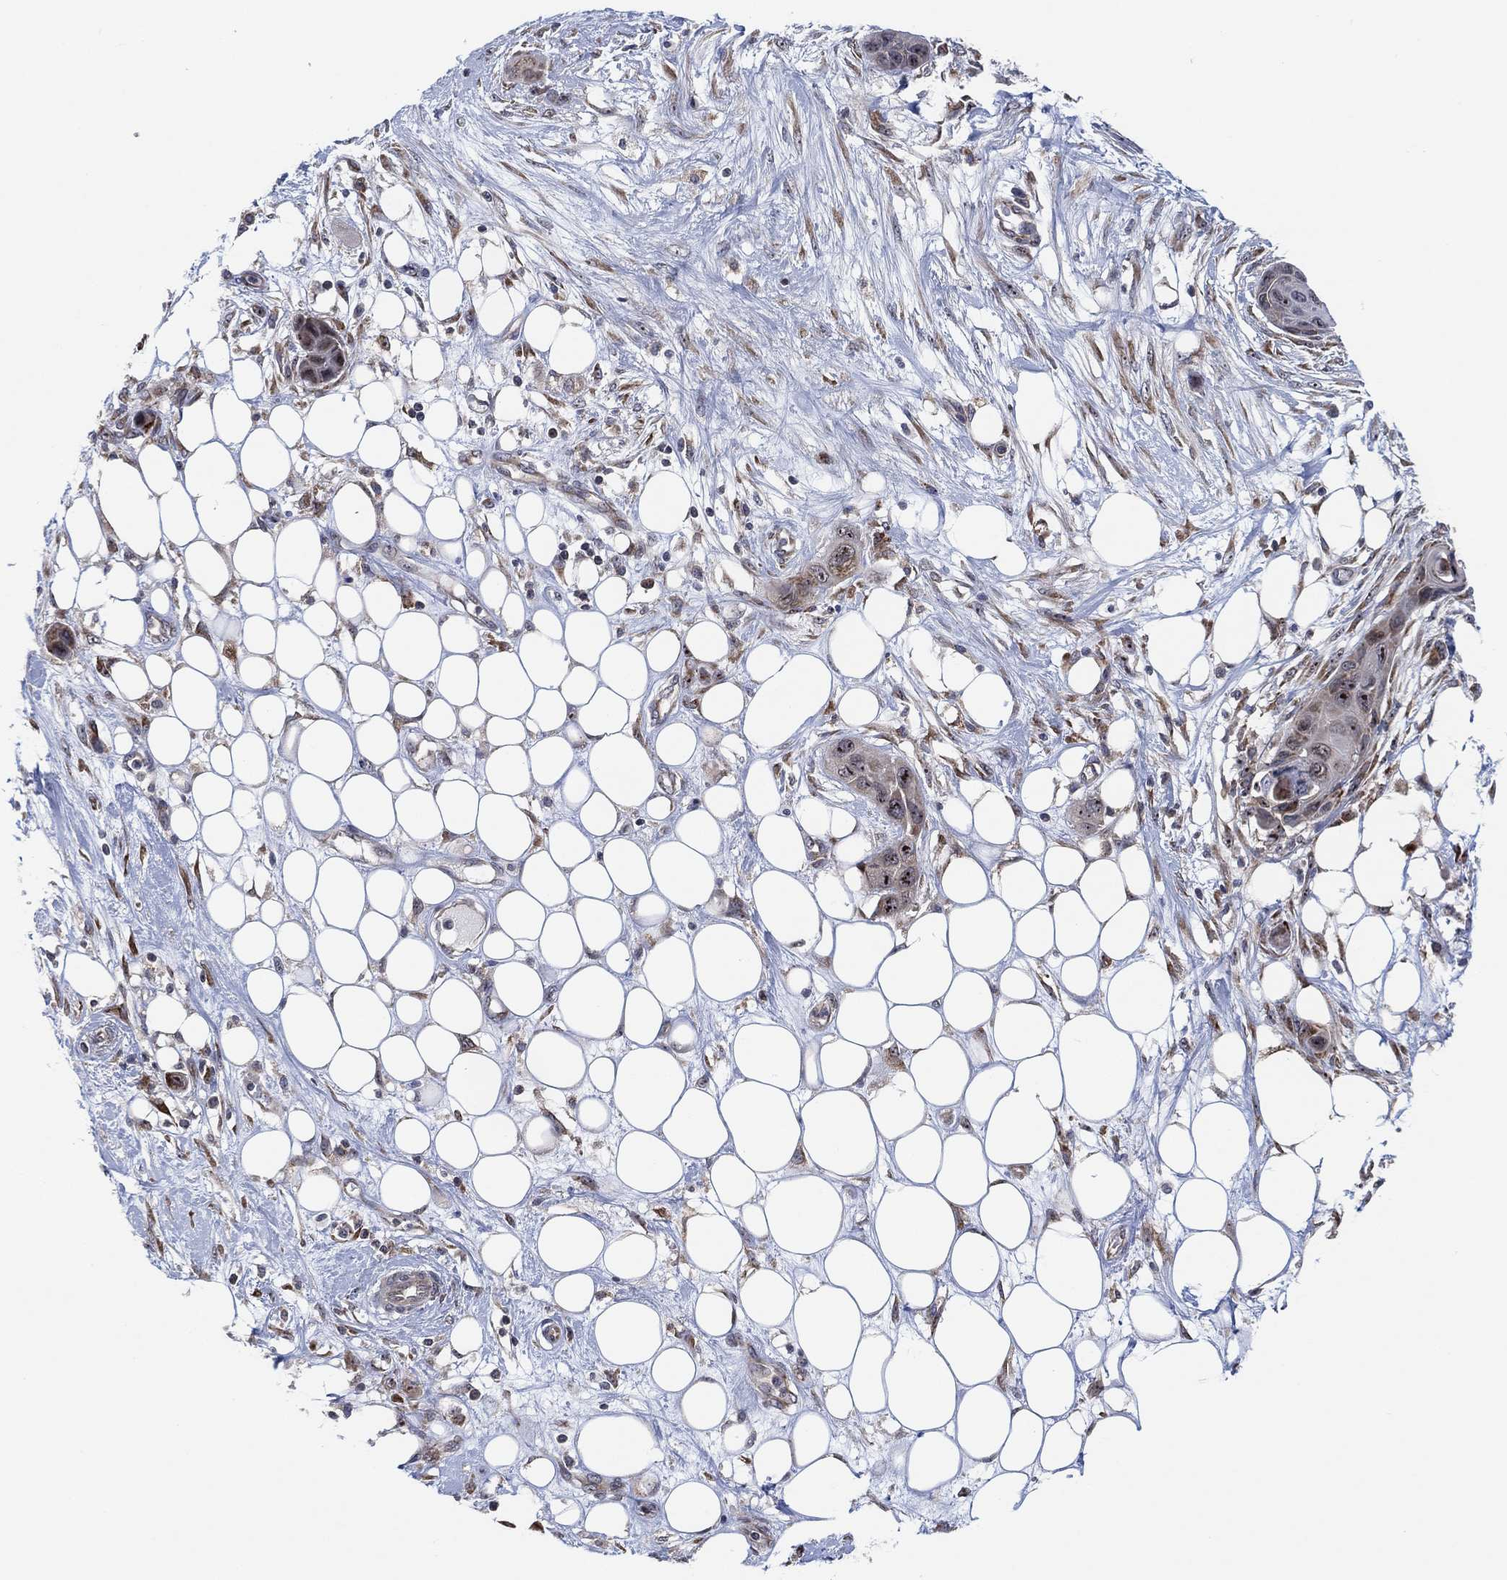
{"staining": {"intensity": "weak", "quantity": "<25%", "location": "cytoplasmic/membranous"}, "tissue": "skin cancer", "cell_type": "Tumor cells", "image_type": "cancer", "snomed": [{"axis": "morphology", "description": "Squamous cell carcinoma, NOS"}, {"axis": "topography", "description": "Skin"}], "caption": "Skin cancer was stained to show a protein in brown. There is no significant expression in tumor cells. (Brightfield microscopy of DAB (3,3'-diaminobenzidine) IHC at high magnification).", "gene": "FAM104A", "patient": {"sex": "male", "age": 79}}